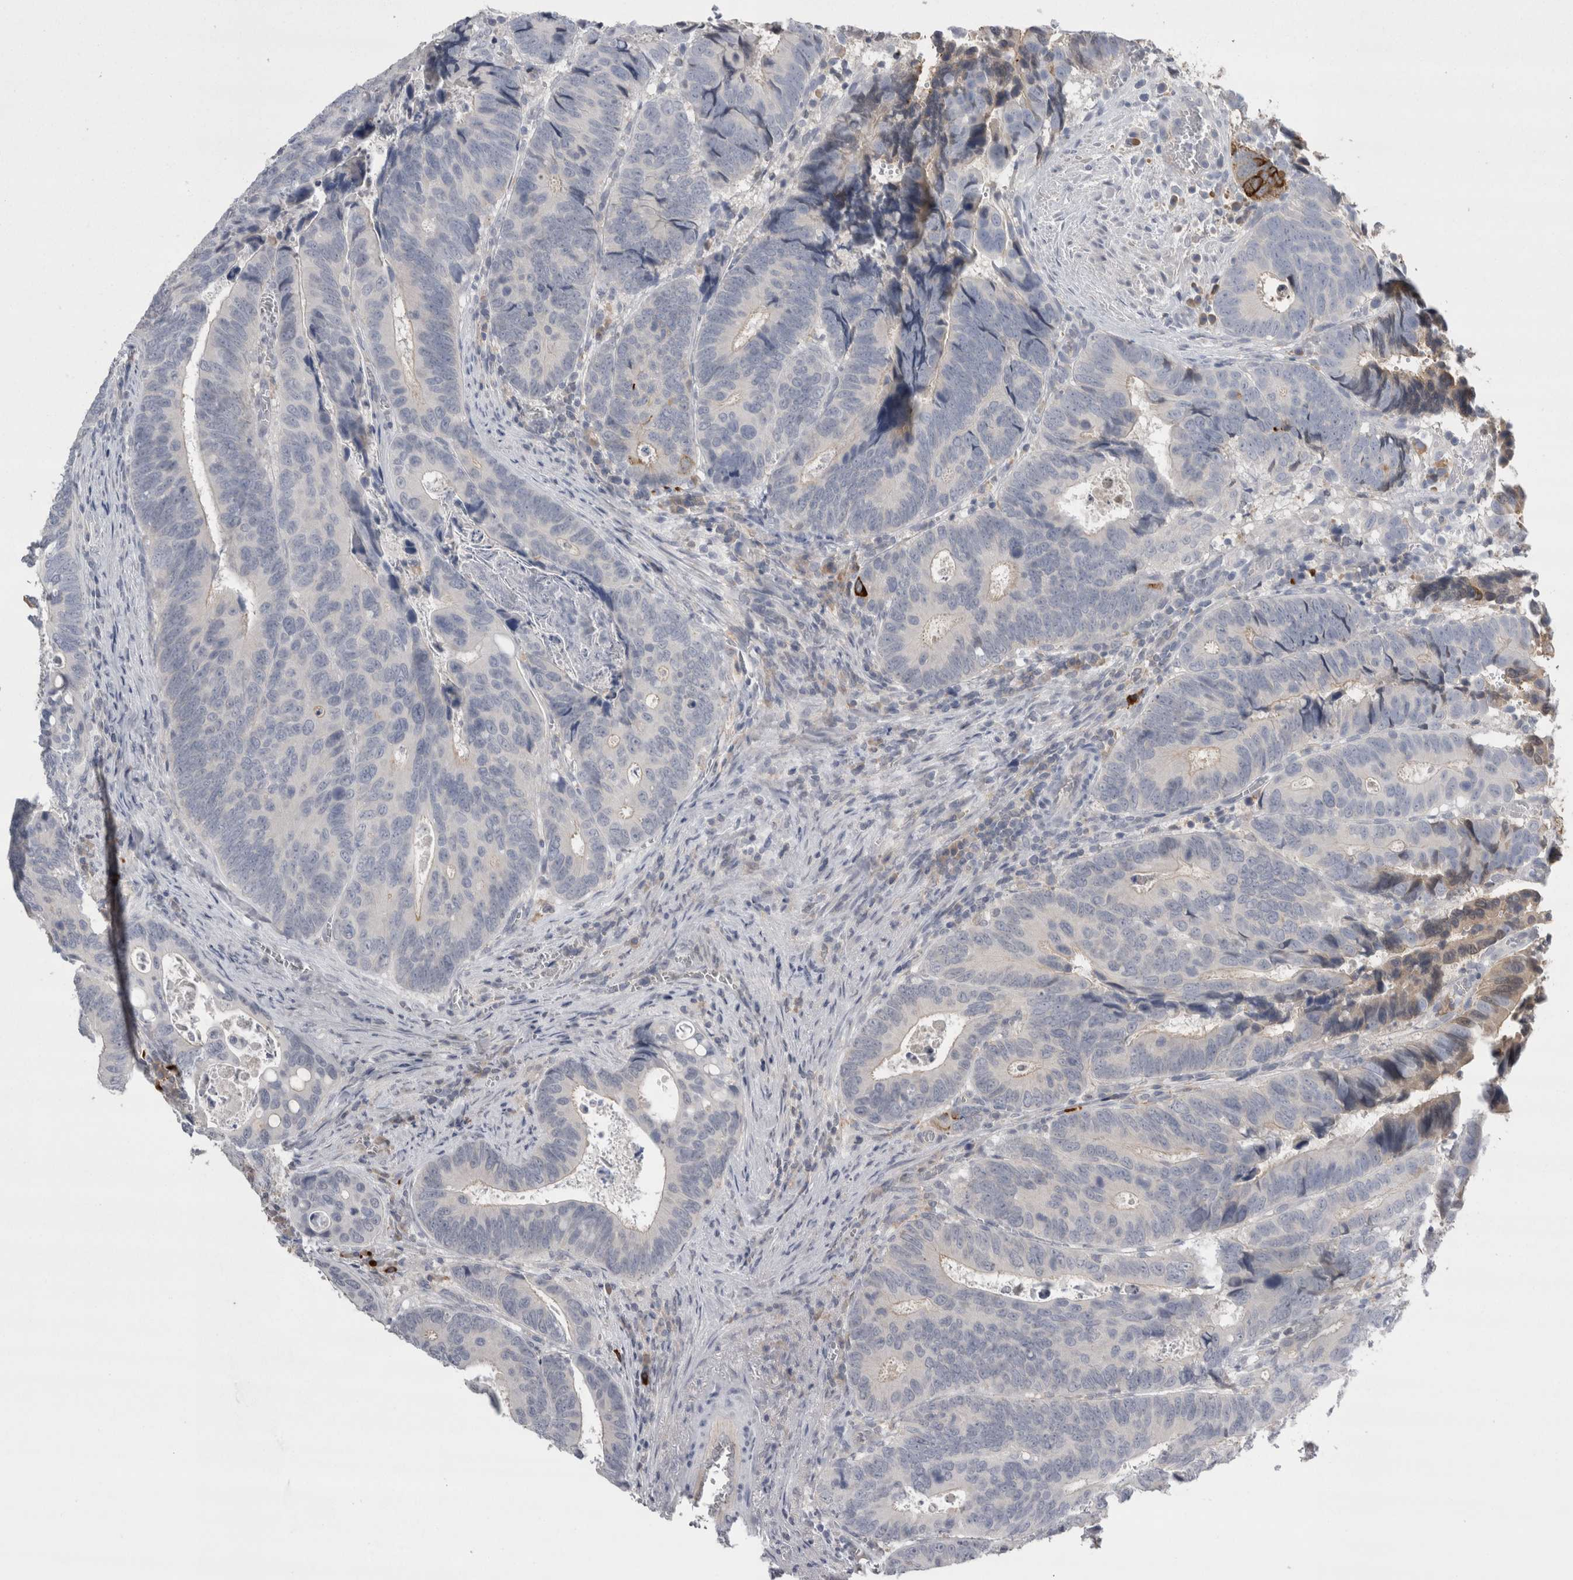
{"staining": {"intensity": "strong", "quantity": "<25%", "location": "cytoplasmic/membranous"}, "tissue": "colorectal cancer", "cell_type": "Tumor cells", "image_type": "cancer", "snomed": [{"axis": "morphology", "description": "Inflammation, NOS"}, {"axis": "morphology", "description": "Adenocarcinoma, NOS"}, {"axis": "topography", "description": "Colon"}], "caption": "Protein staining reveals strong cytoplasmic/membranous expression in about <25% of tumor cells in colorectal cancer. (DAB = brown stain, brightfield microscopy at high magnification).", "gene": "REG1A", "patient": {"sex": "male", "age": 72}}